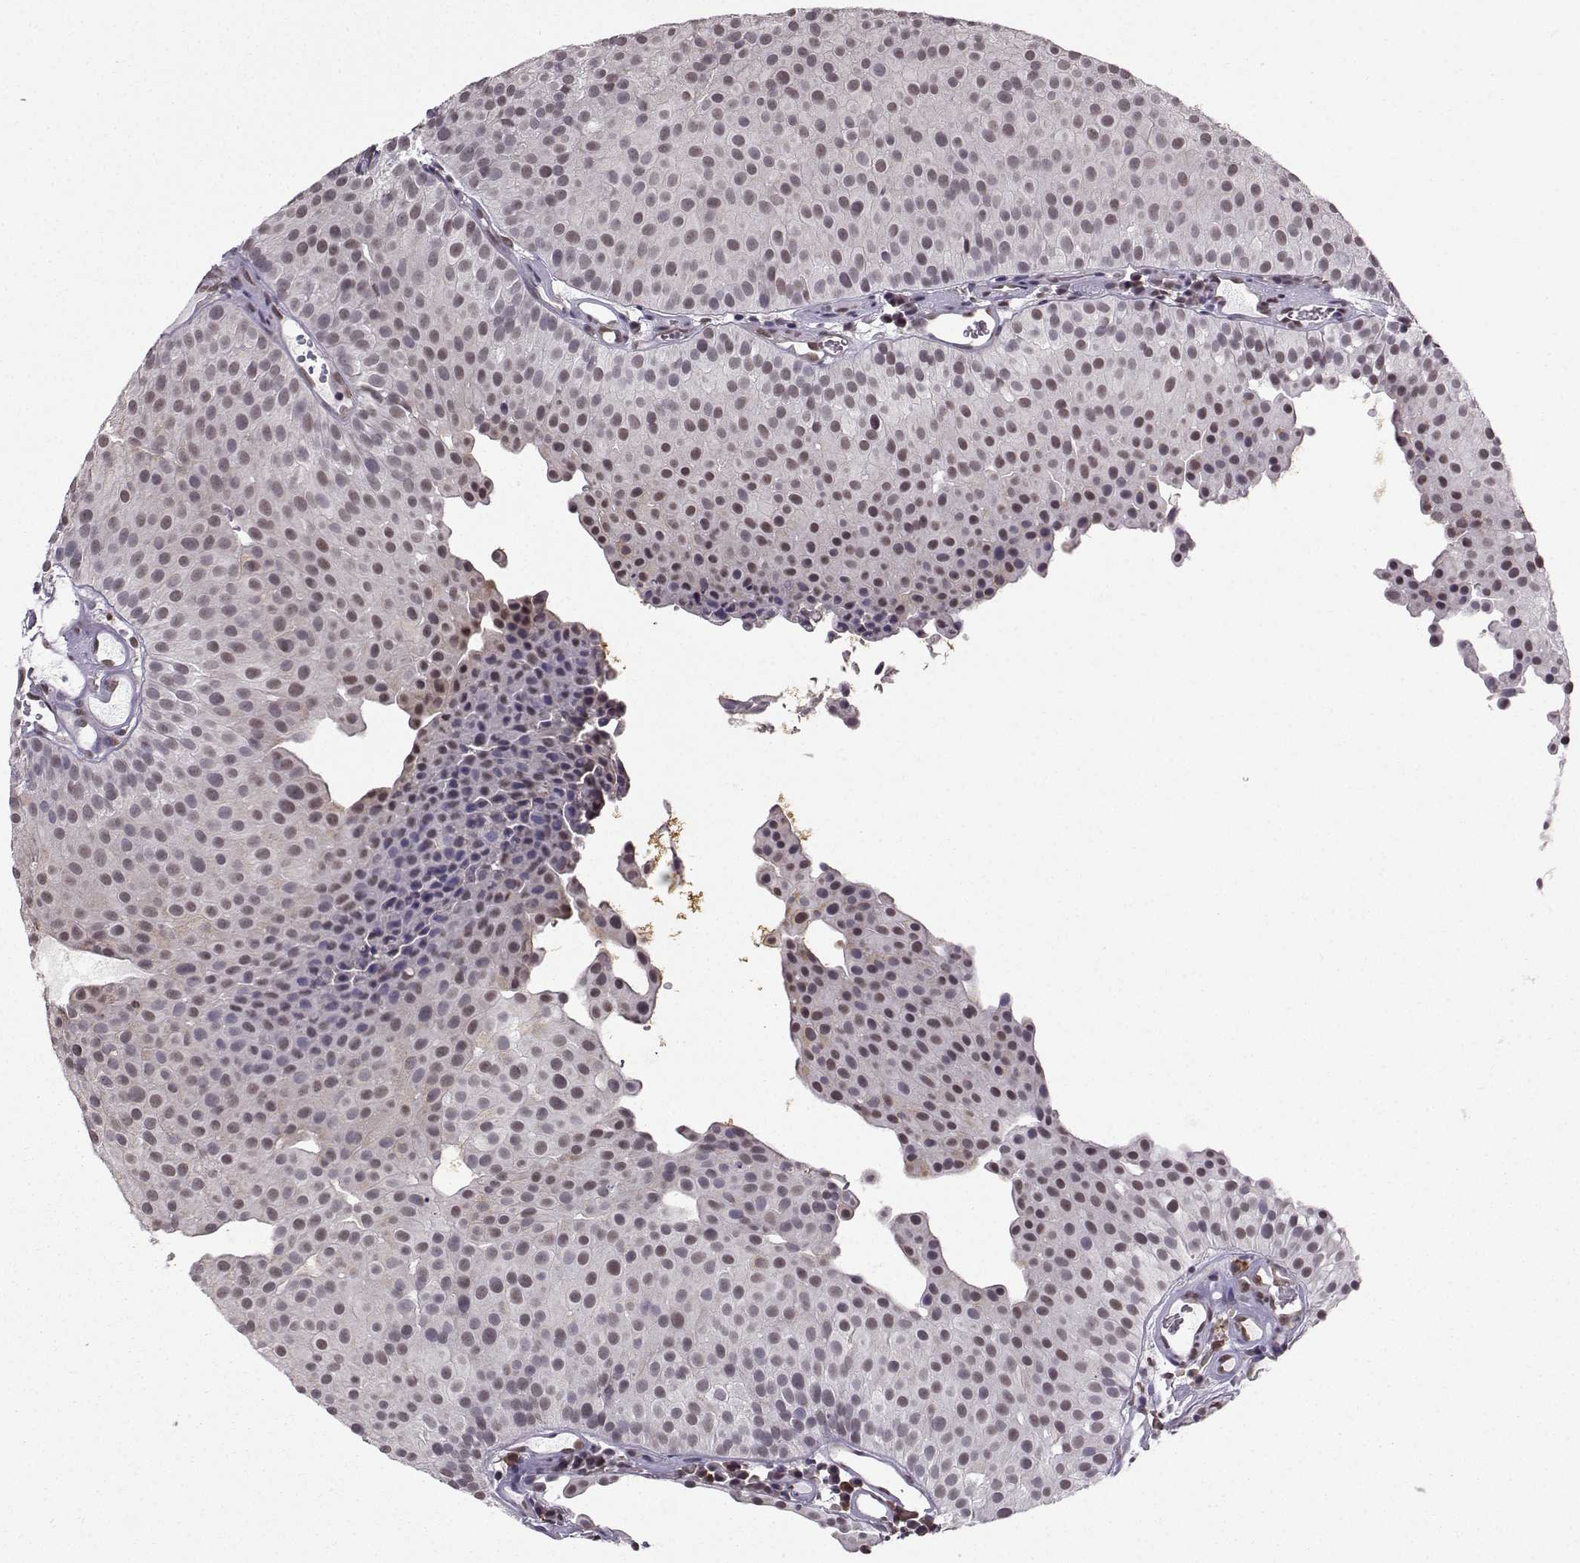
{"staining": {"intensity": "negative", "quantity": "none", "location": "none"}, "tissue": "urothelial cancer", "cell_type": "Tumor cells", "image_type": "cancer", "snomed": [{"axis": "morphology", "description": "Urothelial carcinoma, Low grade"}, {"axis": "topography", "description": "Urinary bladder"}], "caption": "DAB (3,3'-diaminobenzidine) immunohistochemical staining of human urothelial carcinoma (low-grade) reveals no significant staining in tumor cells.", "gene": "EZH1", "patient": {"sex": "female", "age": 87}}